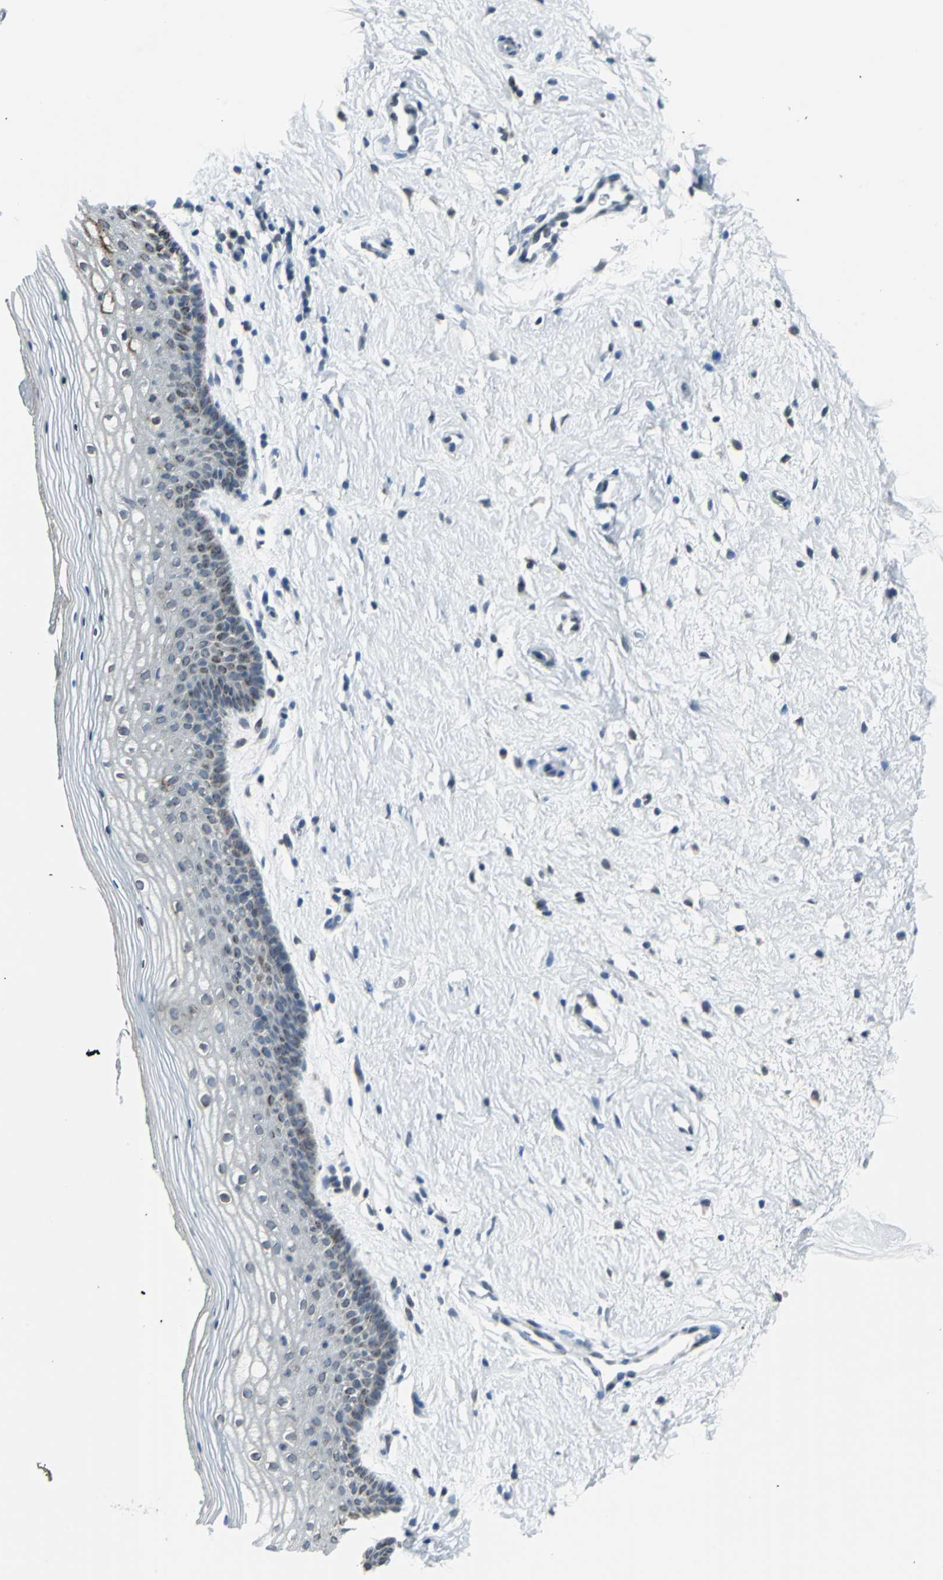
{"staining": {"intensity": "moderate", "quantity": "25%-75%", "location": "cytoplasmic/membranous"}, "tissue": "vagina", "cell_type": "Squamous epithelial cells", "image_type": "normal", "snomed": [{"axis": "morphology", "description": "Normal tissue, NOS"}, {"axis": "topography", "description": "Vagina"}], "caption": "Brown immunohistochemical staining in benign human vagina exhibits moderate cytoplasmic/membranous expression in approximately 25%-75% of squamous epithelial cells.", "gene": "SNUPN", "patient": {"sex": "female", "age": 46}}